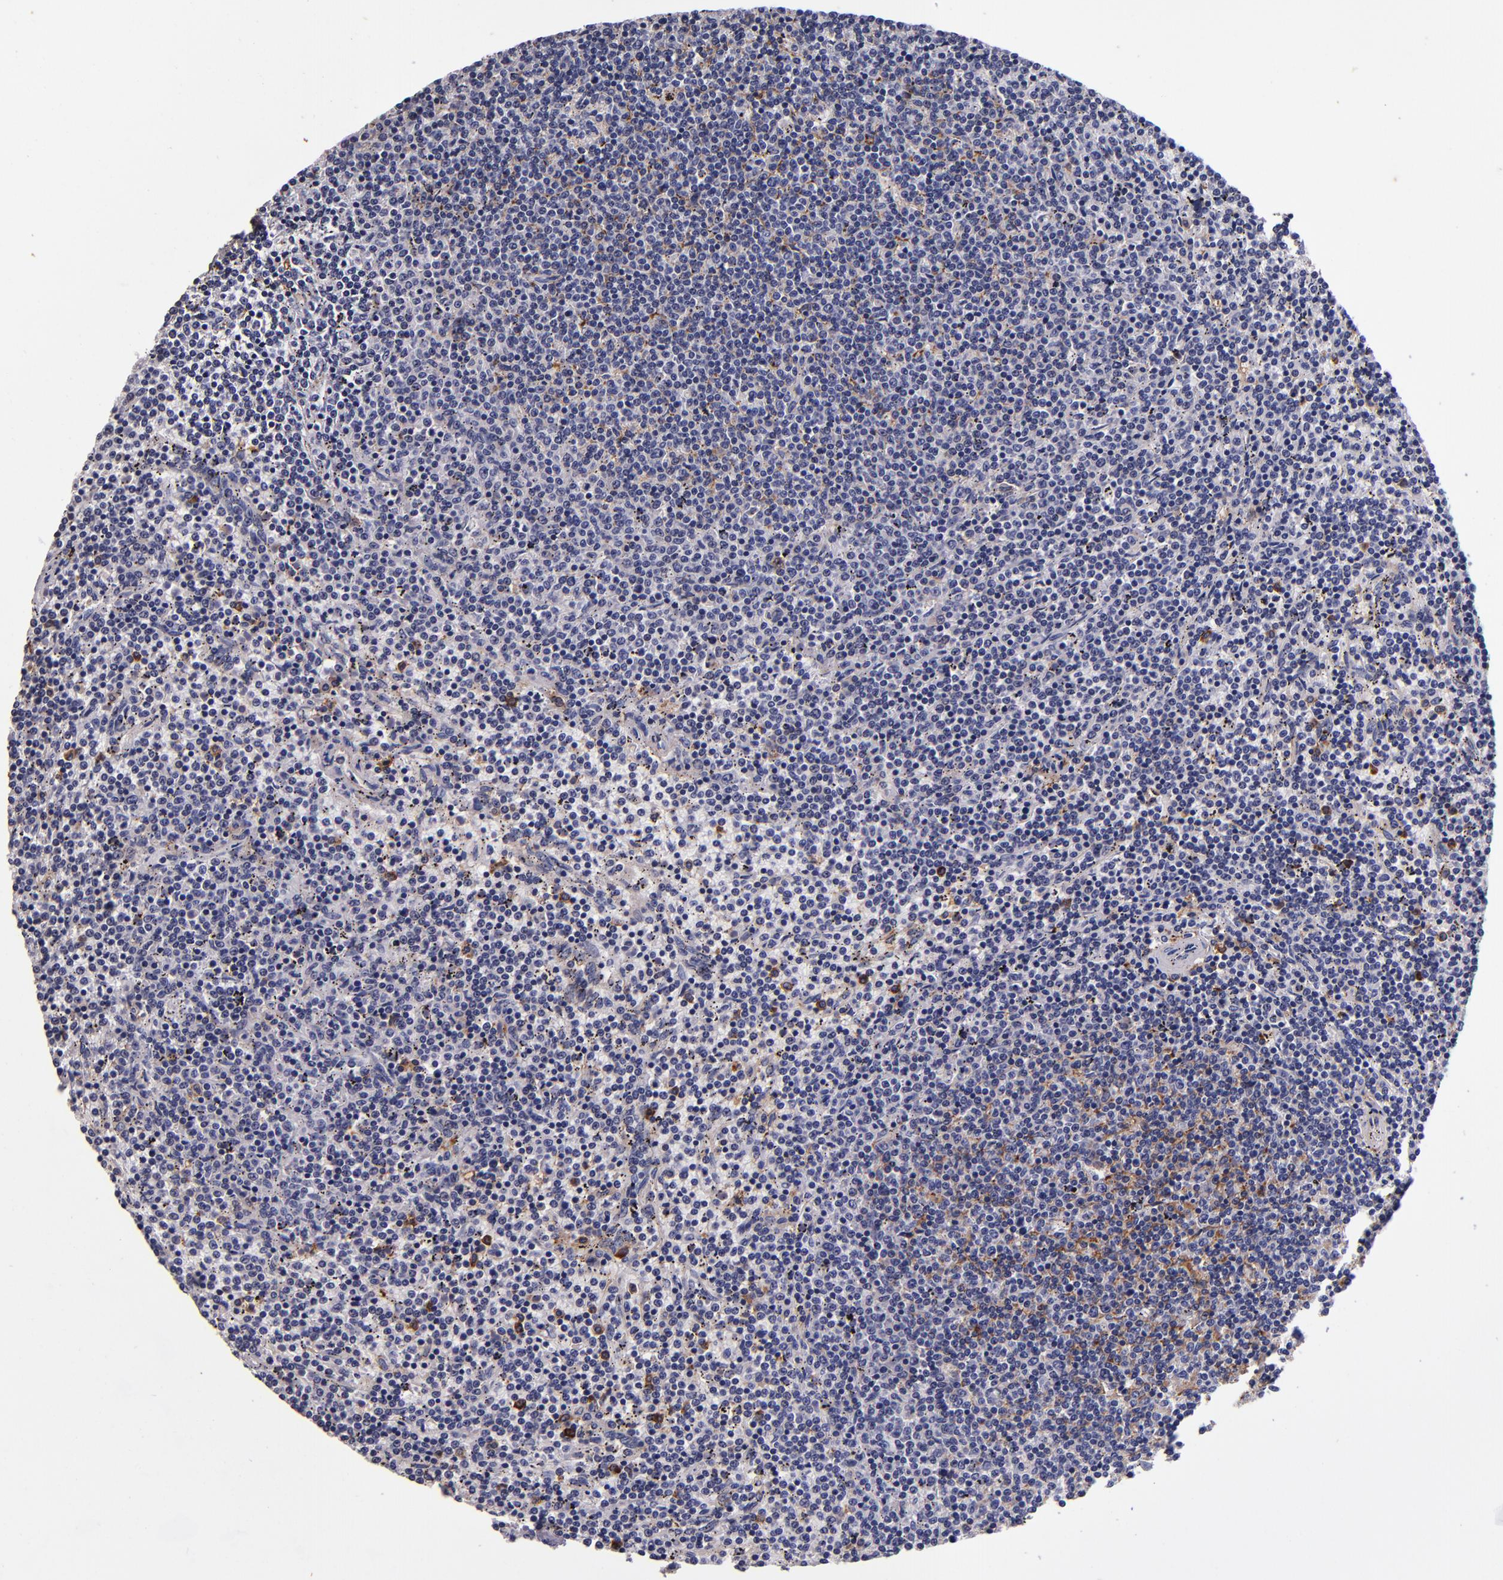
{"staining": {"intensity": "strong", "quantity": "<25%", "location": "cytoplasmic/membranous"}, "tissue": "lymphoma", "cell_type": "Tumor cells", "image_type": "cancer", "snomed": [{"axis": "morphology", "description": "Malignant lymphoma, non-Hodgkin's type, Low grade"}, {"axis": "topography", "description": "Spleen"}], "caption": "Immunohistochemical staining of low-grade malignant lymphoma, non-Hodgkin's type displays medium levels of strong cytoplasmic/membranous protein expression in about <25% of tumor cells.", "gene": "SIRPA", "patient": {"sex": "female", "age": 50}}